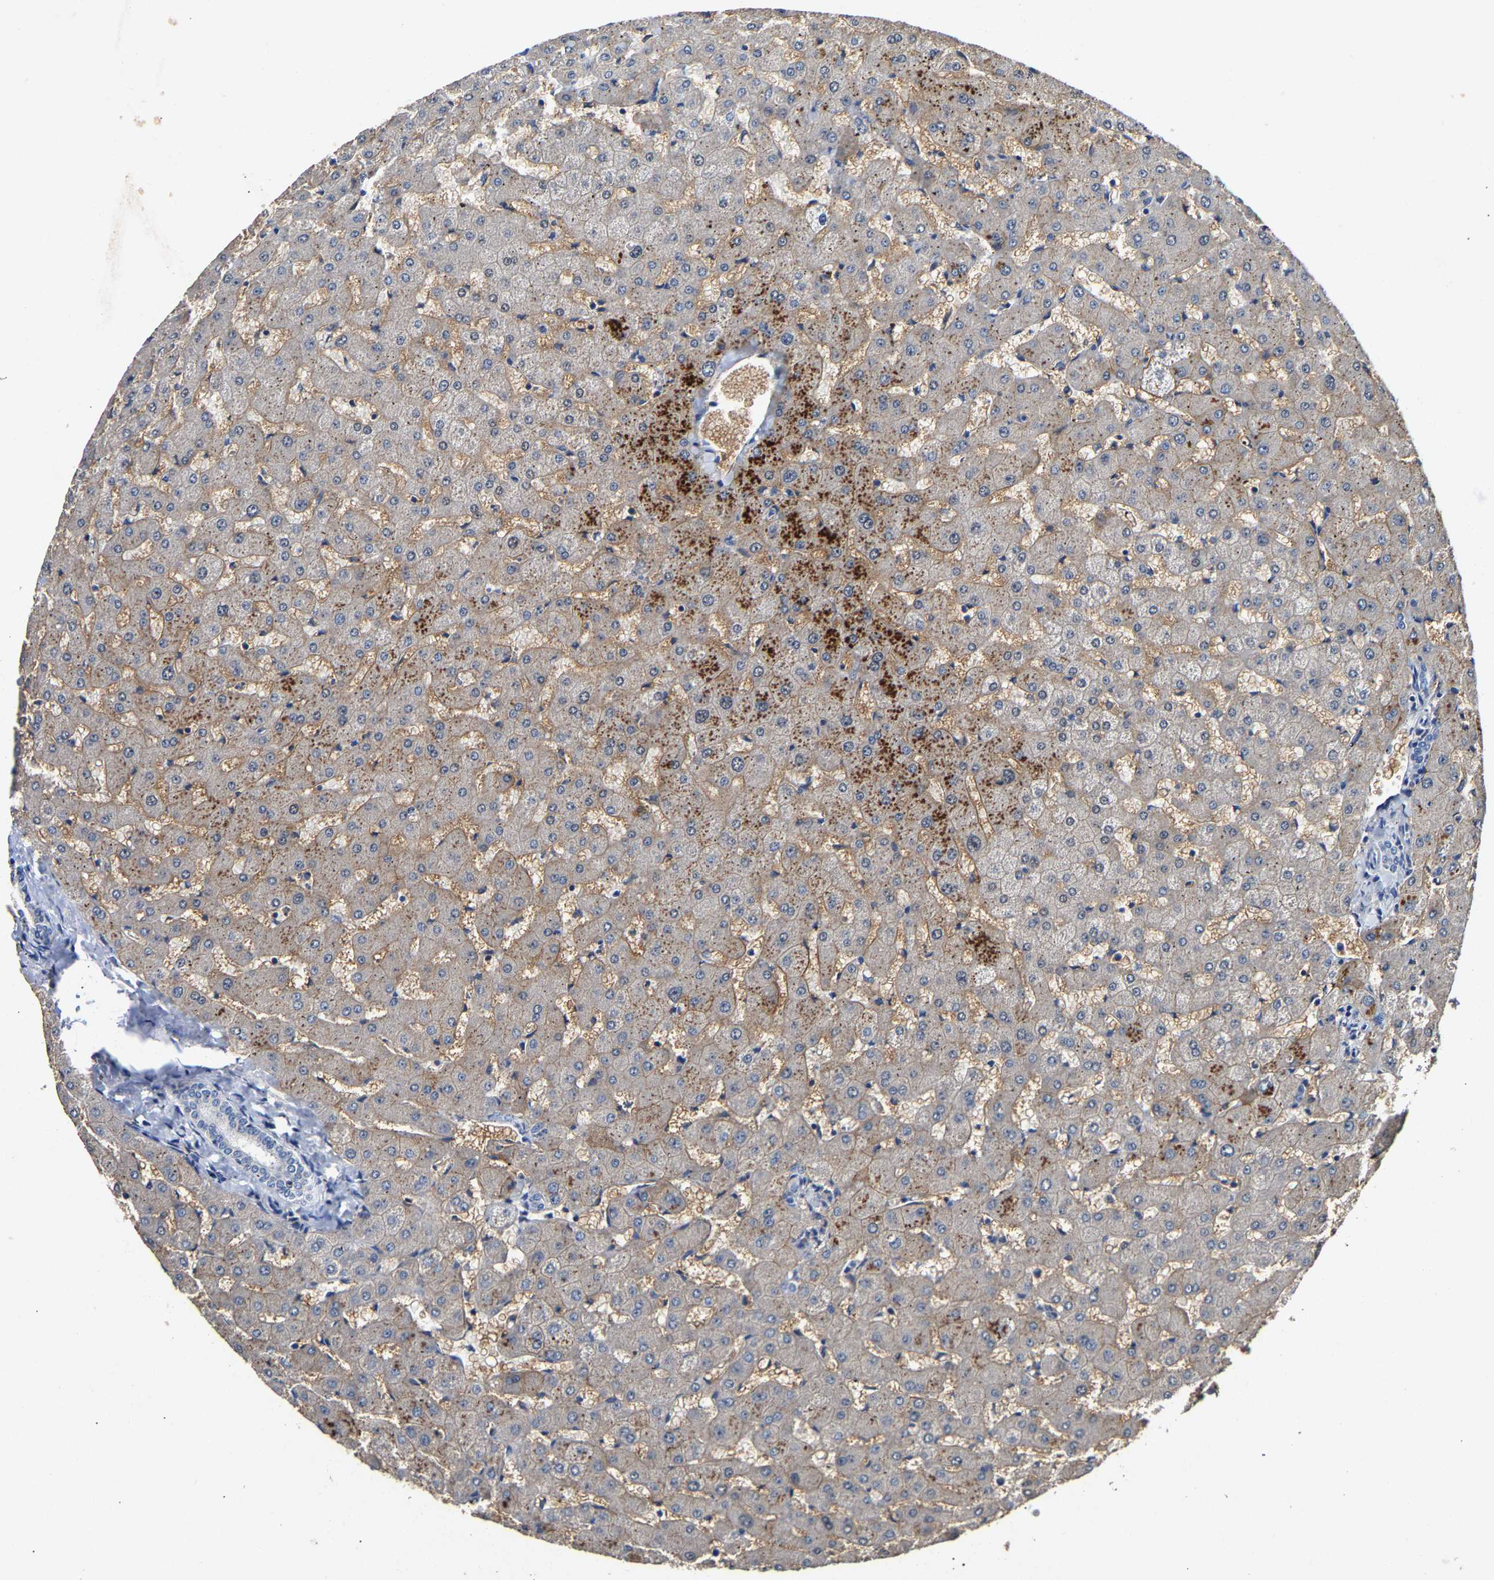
{"staining": {"intensity": "negative", "quantity": "none", "location": "none"}, "tissue": "liver", "cell_type": "Cholangiocytes", "image_type": "normal", "snomed": [{"axis": "morphology", "description": "Normal tissue, NOS"}, {"axis": "topography", "description": "Liver"}], "caption": "DAB immunohistochemical staining of unremarkable human liver reveals no significant positivity in cholangiocytes. Brightfield microscopy of IHC stained with DAB (3,3'-diaminobenzidine) (brown) and hematoxylin (blue), captured at high magnification.", "gene": "SLCO2B1", "patient": {"sex": "female", "age": 63}}